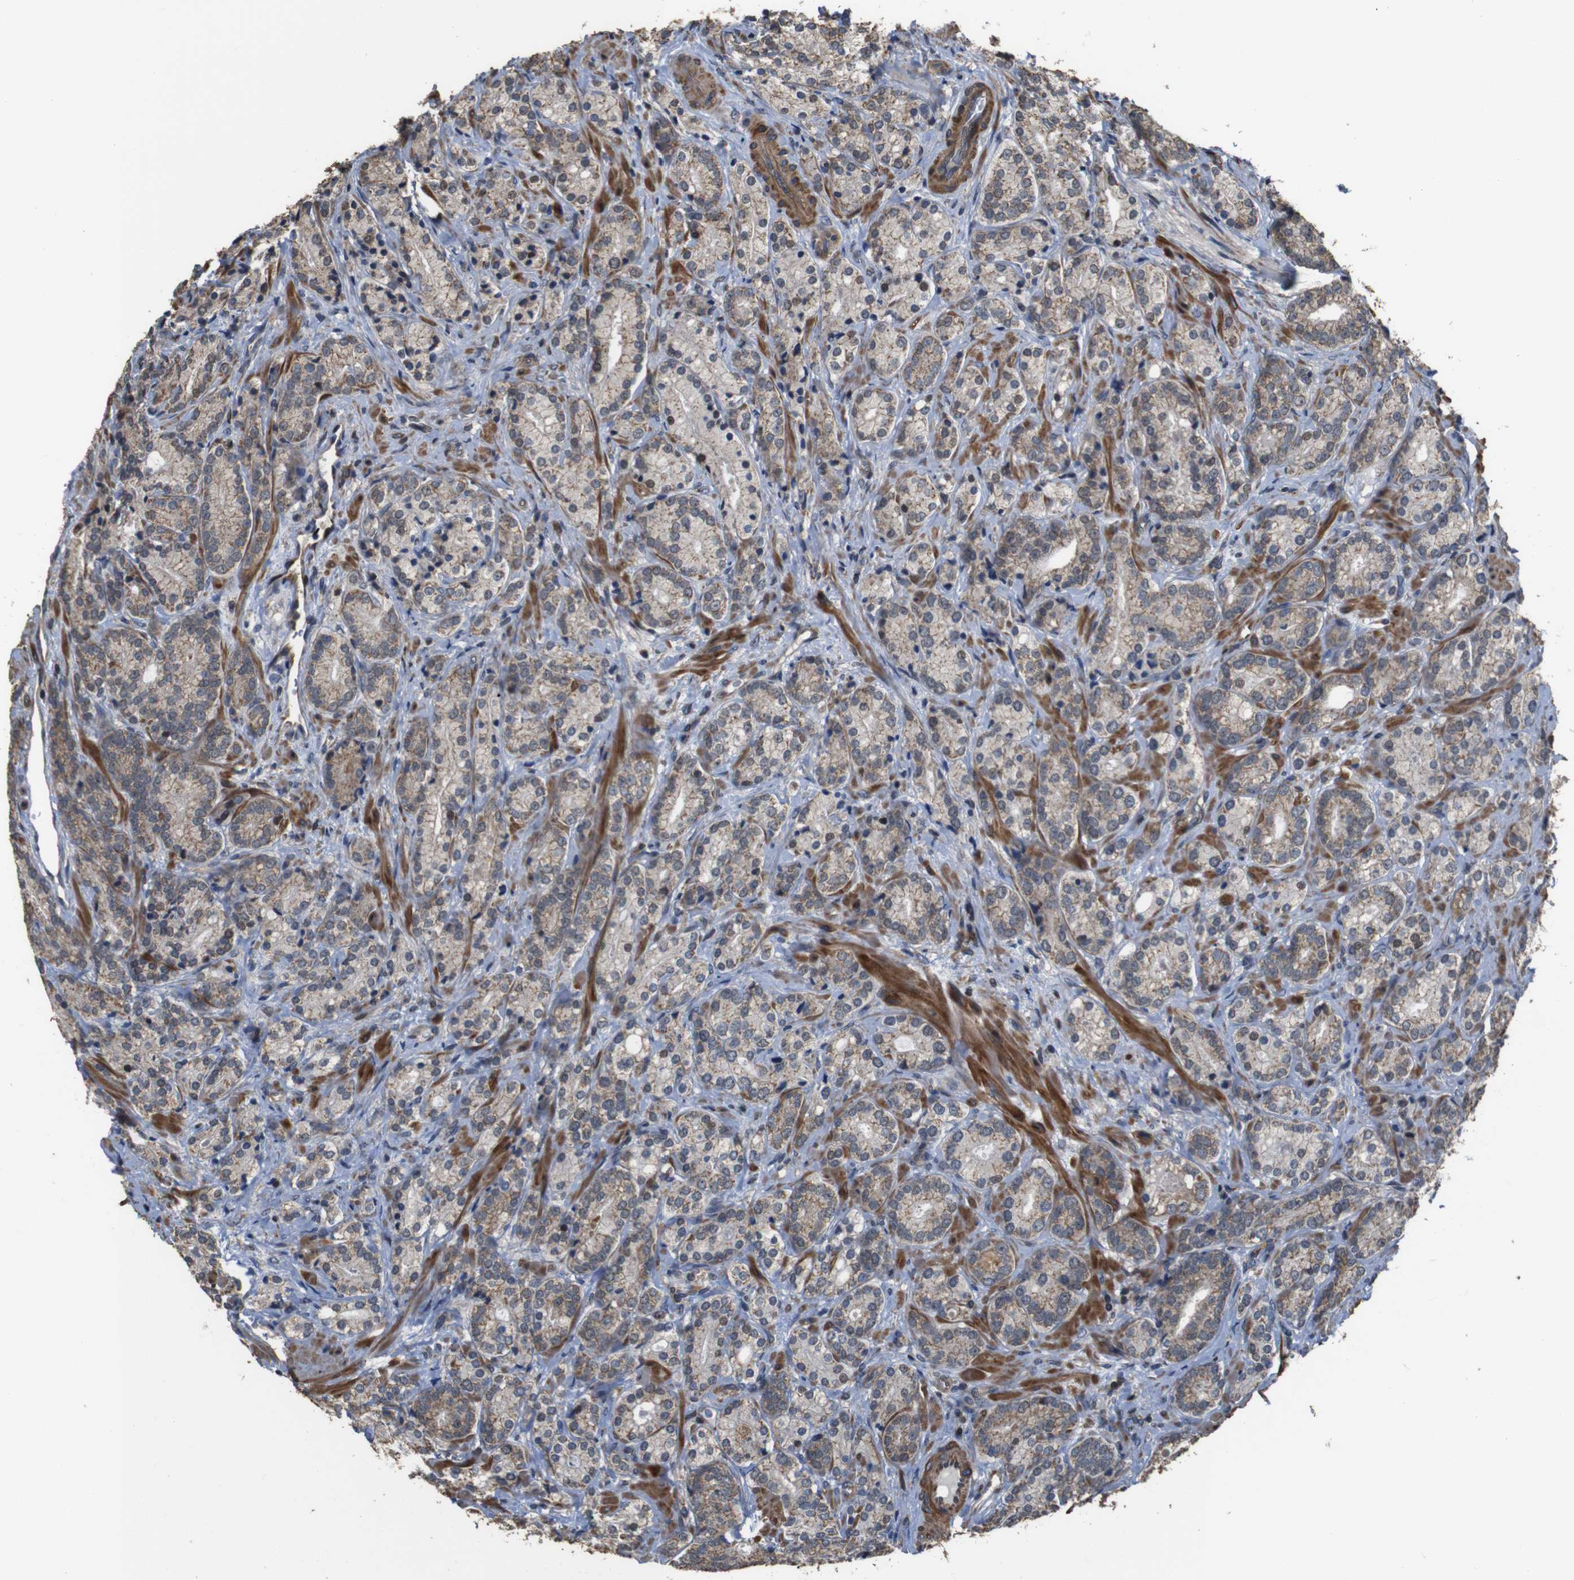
{"staining": {"intensity": "weak", "quantity": ">75%", "location": "cytoplasmic/membranous"}, "tissue": "prostate cancer", "cell_type": "Tumor cells", "image_type": "cancer", "snomed": [{"axis": "morphology", "description": "Adenocarcinoma, High grade"}, {"axis": "topography", "description": "Prostate"}], "caption": "Immunohistochemistry of prostate high-grade adenocarcinoma exhibits low levels of weak cytoplasmic/membranous staining in approximately >75% of tumor cells. The protein is shown in brown color, while the nuclei are stained blue.", "gene": "SNN", "patient": {"sex": "male", "age": 61}}